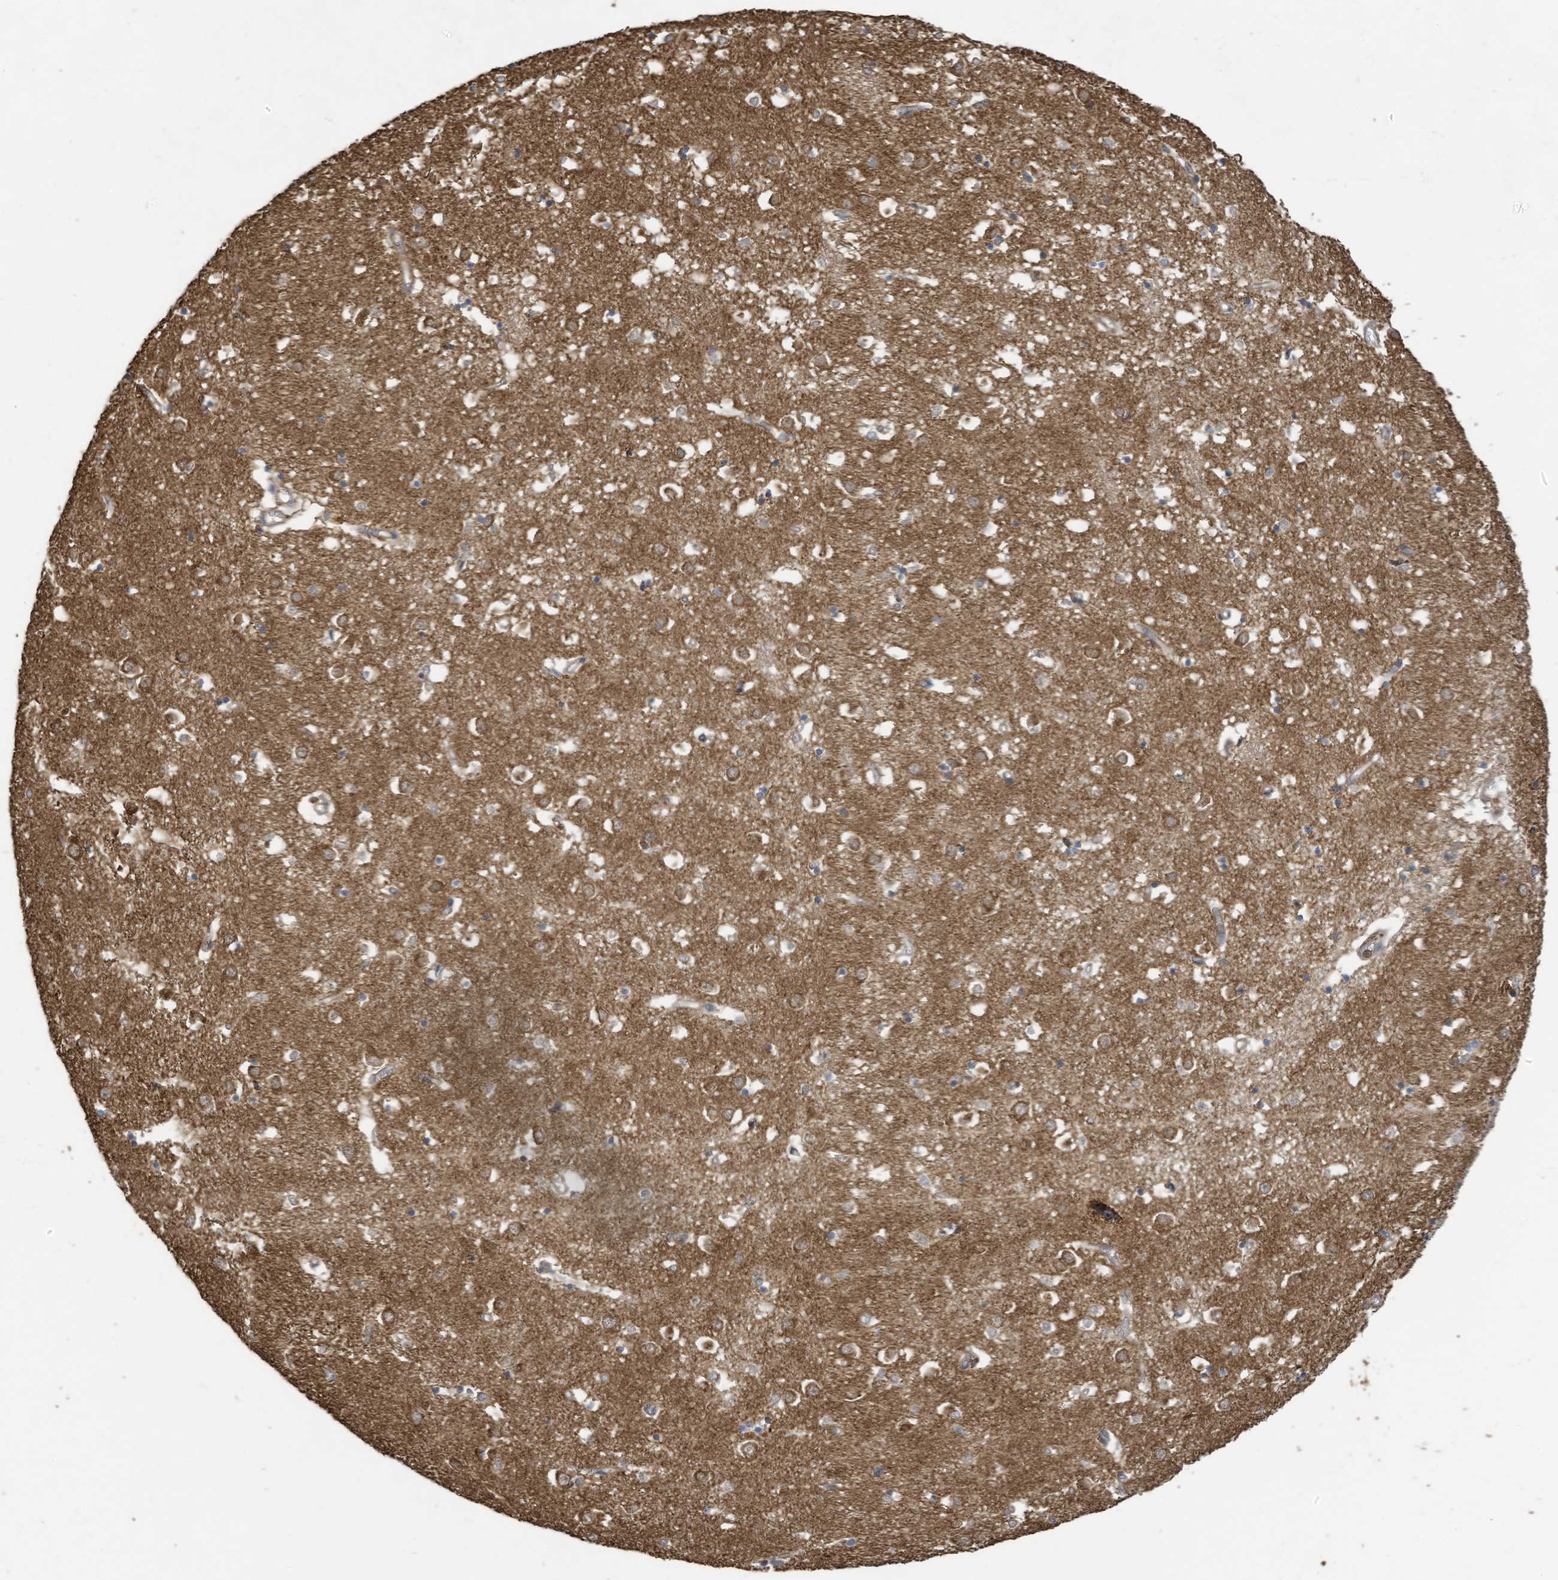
{"staining": {"intensity": "negative", "quantity": "none", "location": "none"}, "tissue": "caudate", "cell_type": "Glial cells", "image_type": "normal", "snomed": [{"axis": "morphology", "description": "Normal tissue, NOS"}, {"axis": "topography", "description": "Lateral ventricle wall"}], "caption": "IHC of unremarkable human caudate reveals no expression in glial cells.", "gene": "COX10", "patient": {"sex": "male", "age": 70}}